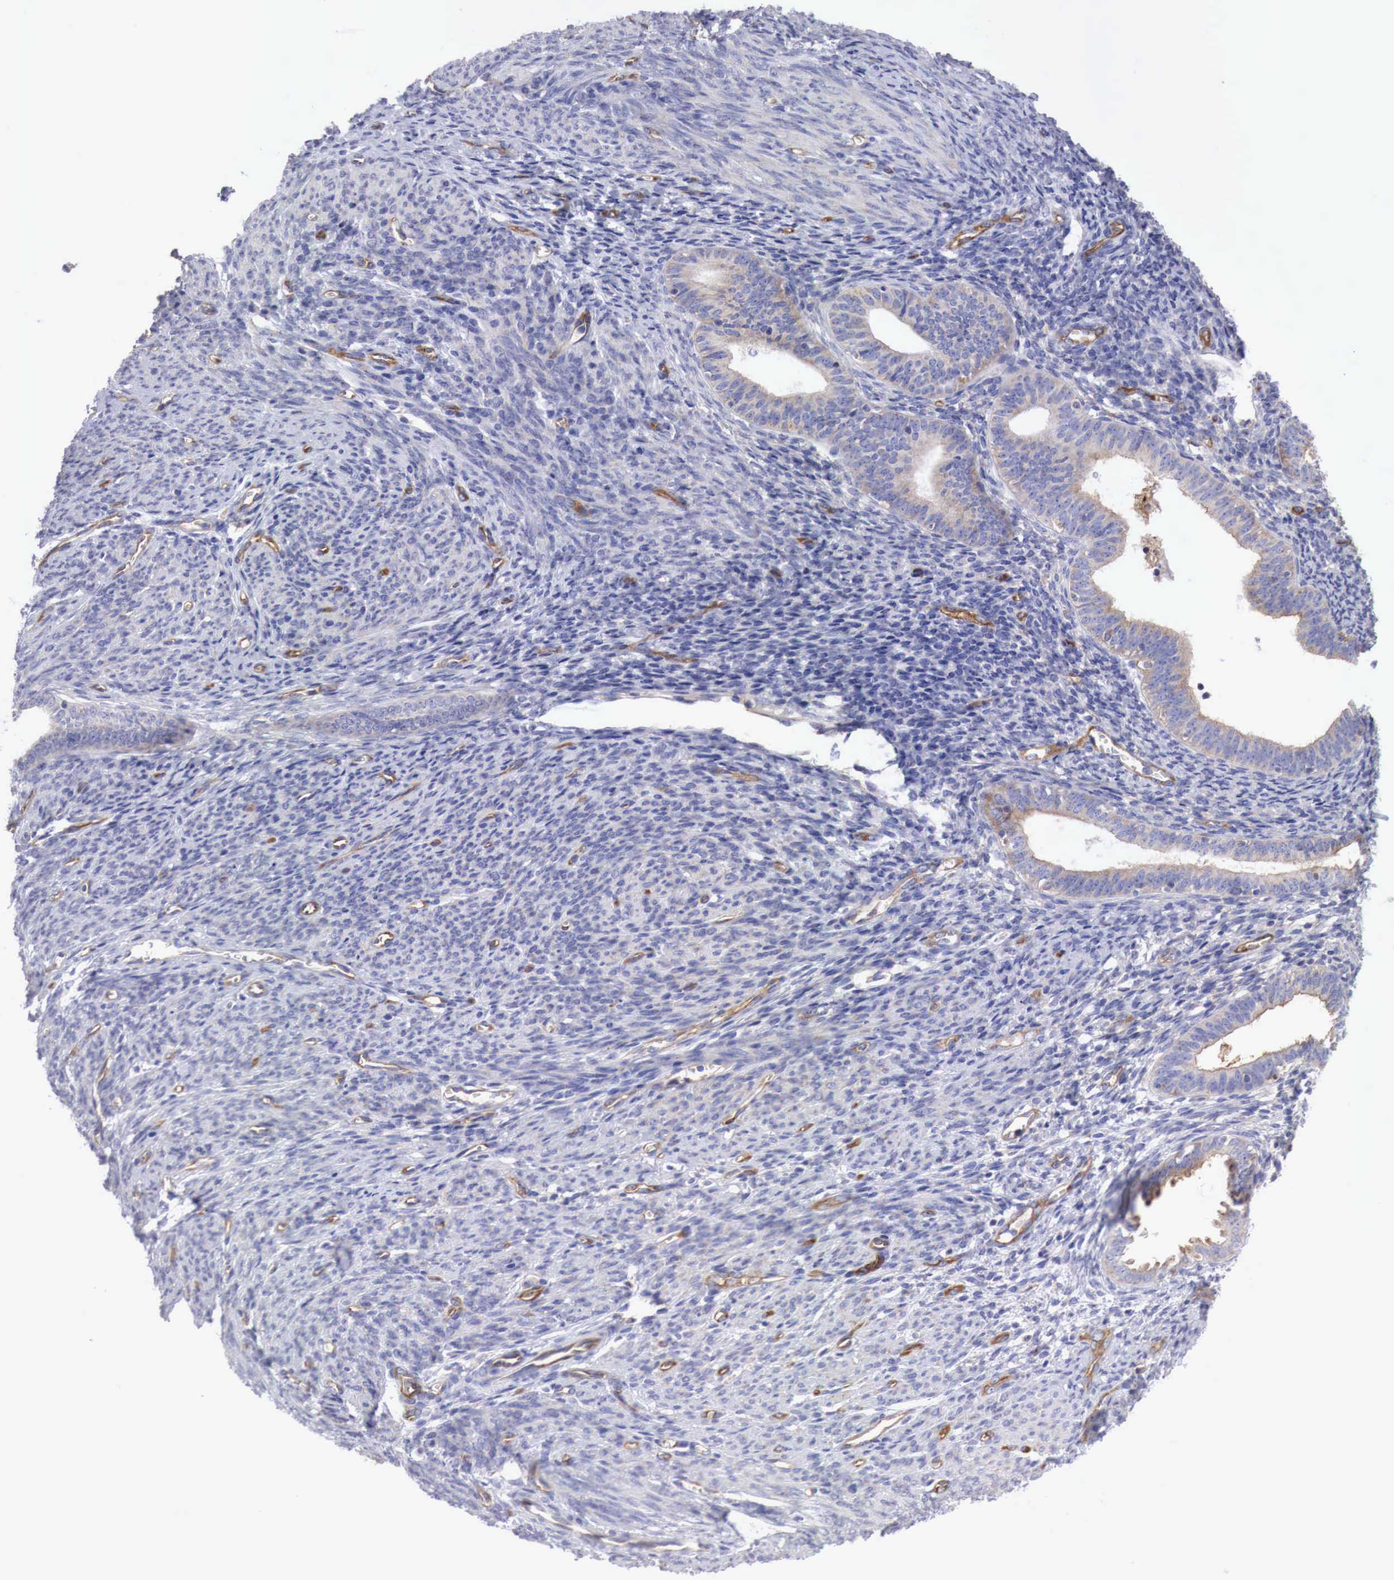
{"staining": {"intensity": "negative", "quantity": "none", "location": "none"}, "tissue": "endometrium", "cell_type": "Cells in endometrial stroma", "image_type": "normal", "snomed": [{"axis": "morphology", "description": "Normal tissue, NOS"}, {"axis": "topography", "description": "Uterus"}], "caption": "Immunohistochemical staining of benign human endometrium demonstrates no significant positivity in cells in endometrial stroma. (DAB (3,3'-diaminobenzidine) immunohistochemistry with hematoxylin counter stain).", "gene": "MSN", "patient": {"sex": "female", "age": 83}}